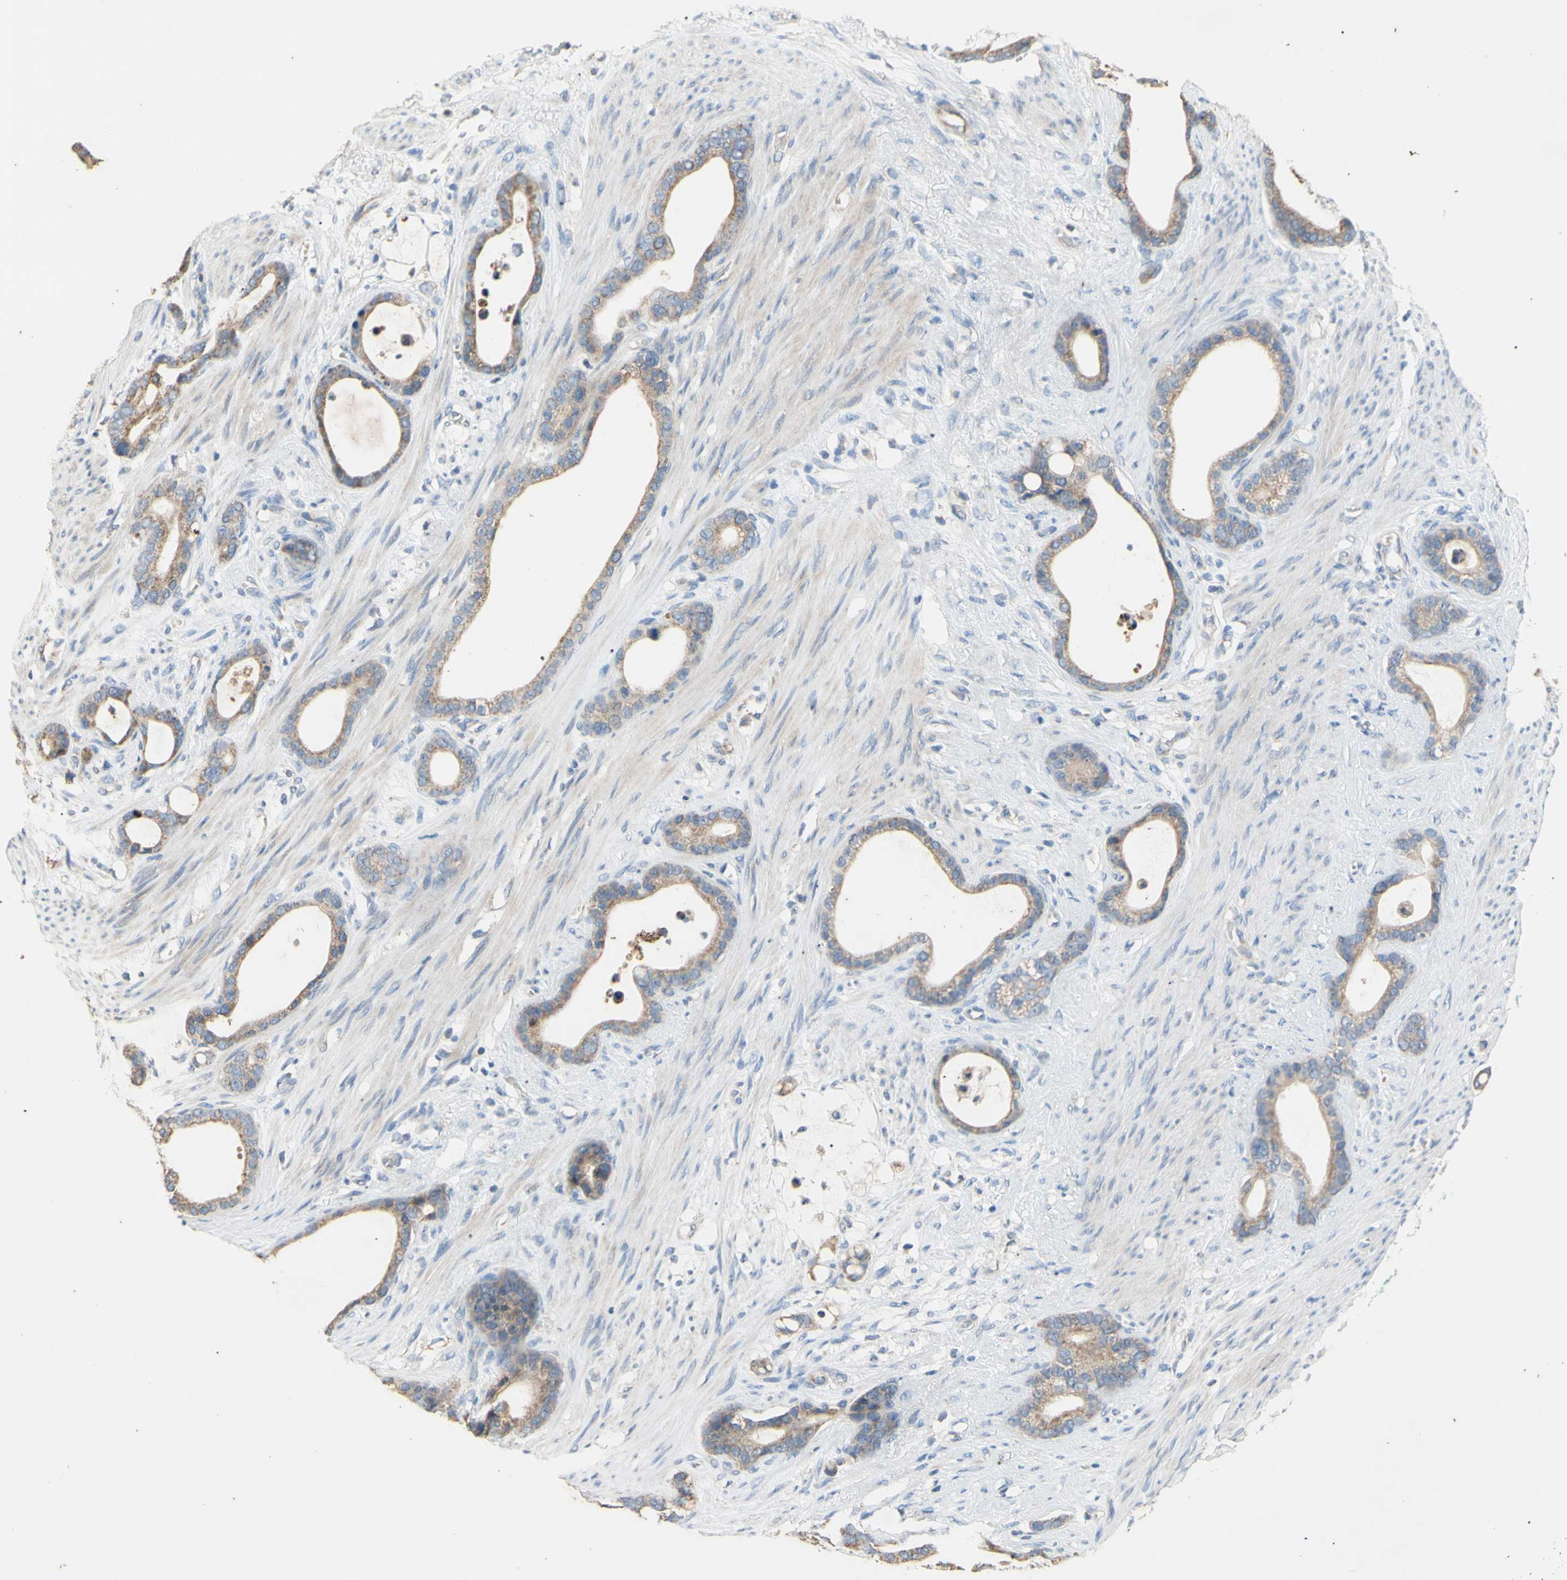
{"staining": {"intensity": "moderate", "quantity": ">75%", "location": "cytoplasmic/membranous"}, "tissue": "stomach cancer", "cell_type": "Tumor cells", "image_type": "cancer", "snomed": [{"axis": "morphology", "description": "Adenocarcinoma, NOS"}, {"axis": "topography", "description": "Stomach"}], "caption": "IHC image of neoplastic tissue: adenocarcinoma (stomach) stained using immunohistochemistry displays medium levels of moderate protein expression localized specifically in the cytoplasmic/membranous of tumor cells, appearing as a cytoplasmic/membranous brown color.", "gene": "PTGIS", "patient": {"sex": "female", "age": 75}}